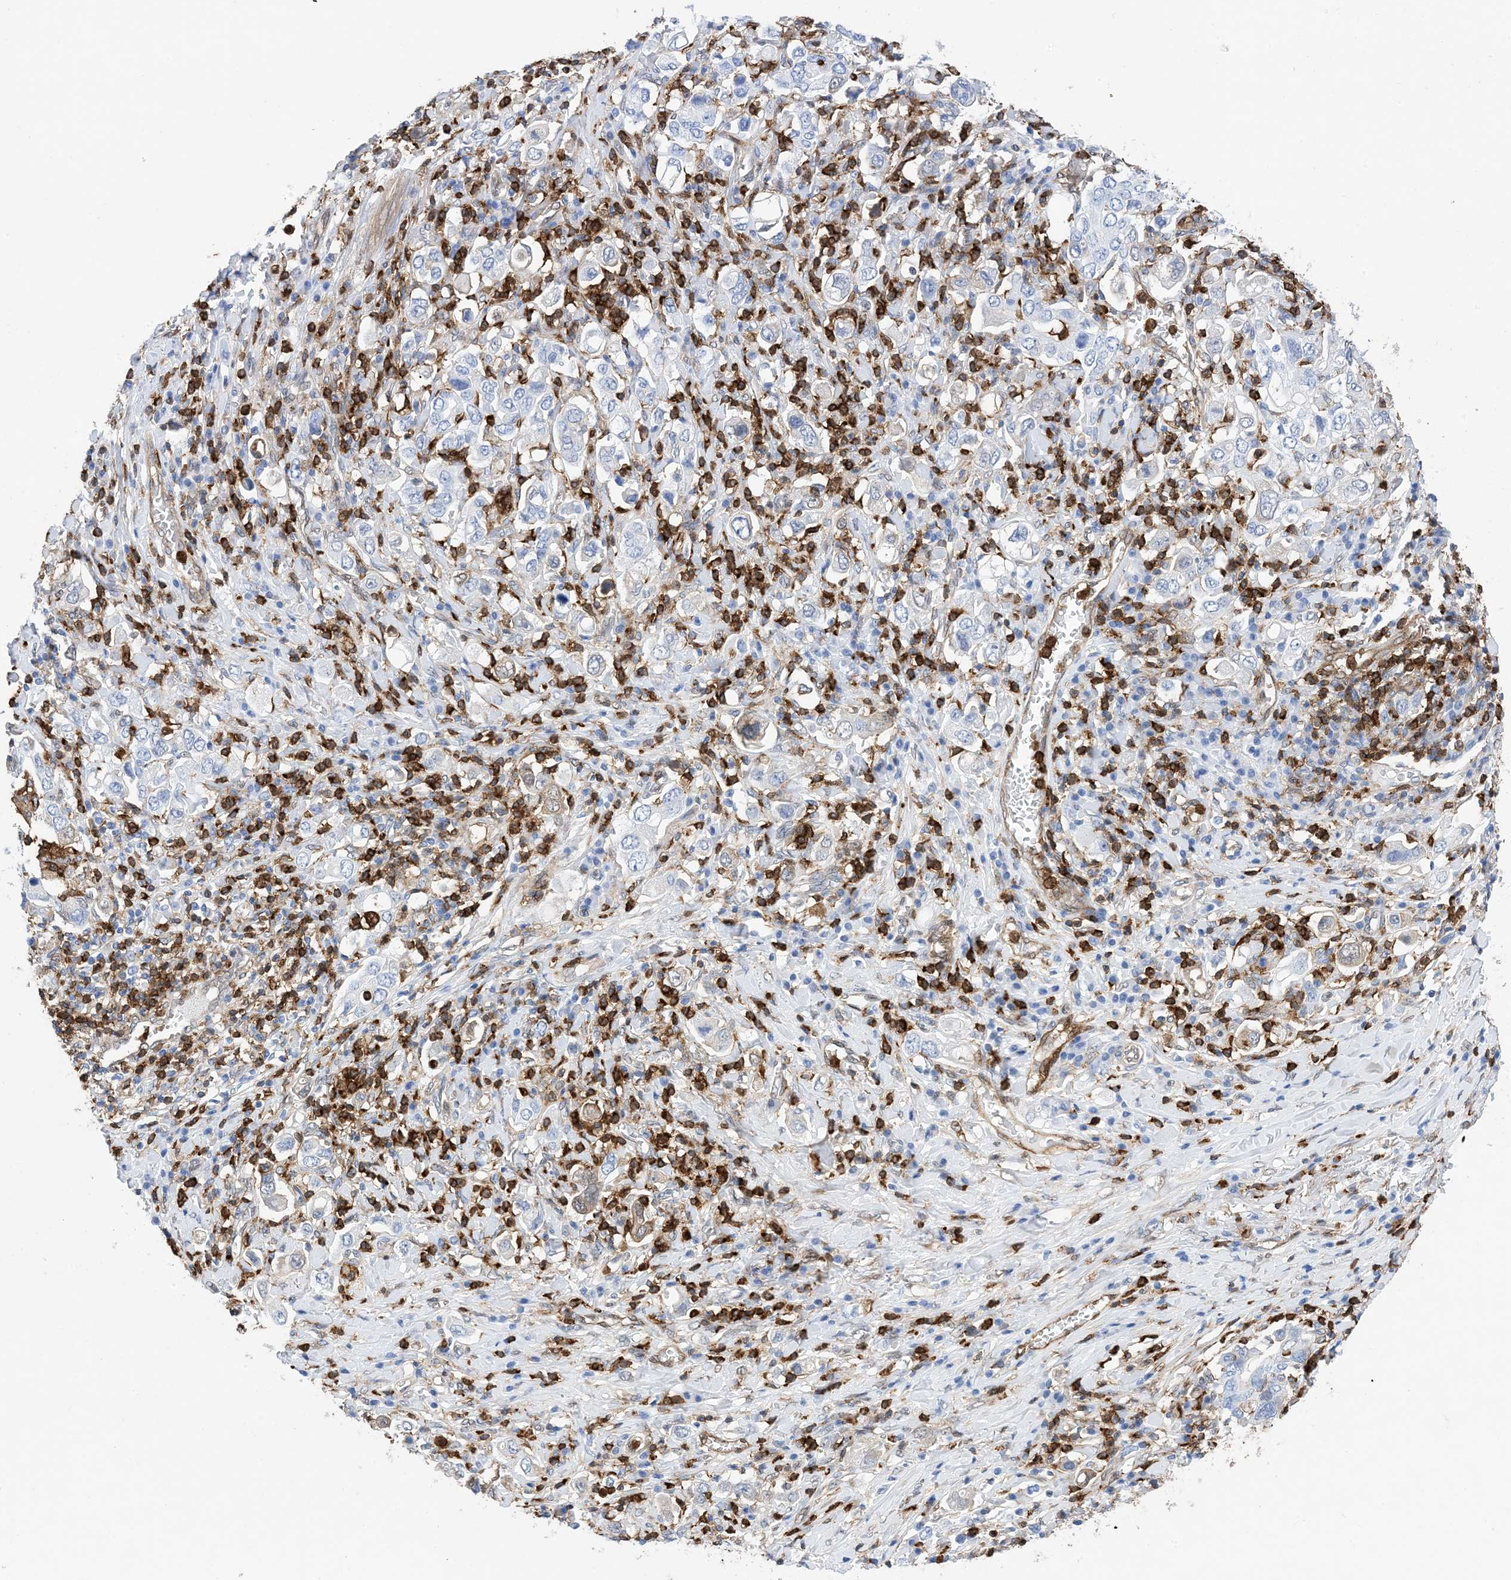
{"staining": {"intensity": "weak", "quantity": "<25%", "location": "cytoplasmic/membranous"}, "tissue": "stomach cancer", "cell_type": "Tumor cells", "image_type": "cancer", "snomed": [{"axis": "morphology", "description": "Adenocarcinoma, NOS"}, {"axis": "topography", "description": "Stomach, upper"}], "caption": "Immunohistochemistry of human stomach cancer (adenocarcinoma) exhibits no expression in tumor cells.", "gene": "ANXA1", "patient": {"sex": "male", "age": 62}}